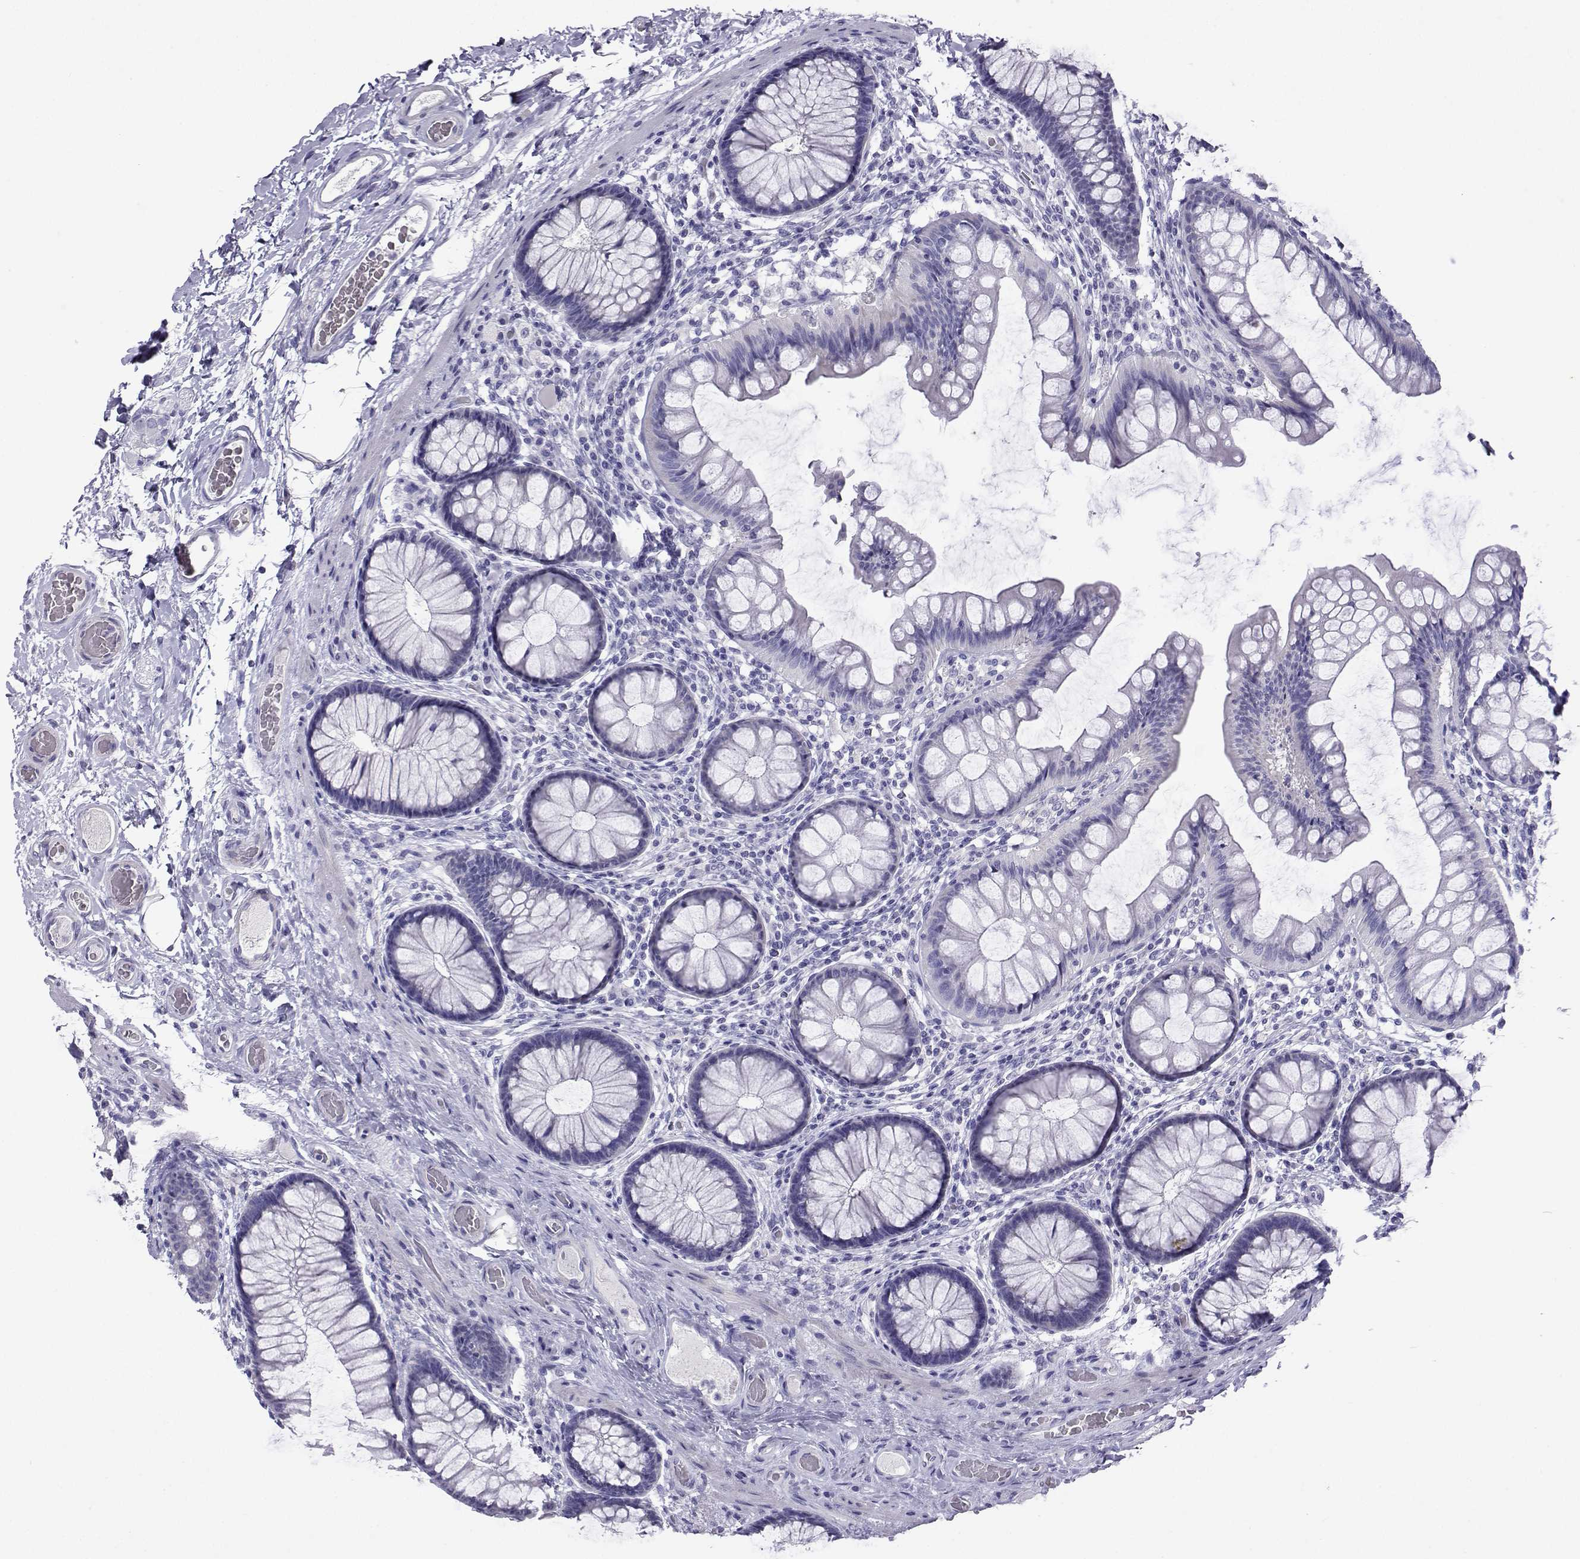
{"staining": {"intensity": "negative", "quantity": "none", "location": "none"}, "tissue": "colon", "cell_type": "Endothelial cells", "image_type": "normal", "snomed": [{"axis": "morphology", "description": "Normal tissue, NOS"}, {"axis": "topography", "description": "Colon"}], "caption": "This is a histopathology image of IHC staining of unremarkable colon, which shows no positivity in endothelial cells.", "gene": "FBXO24", "patient": {"sex": "female", "age": 65}}